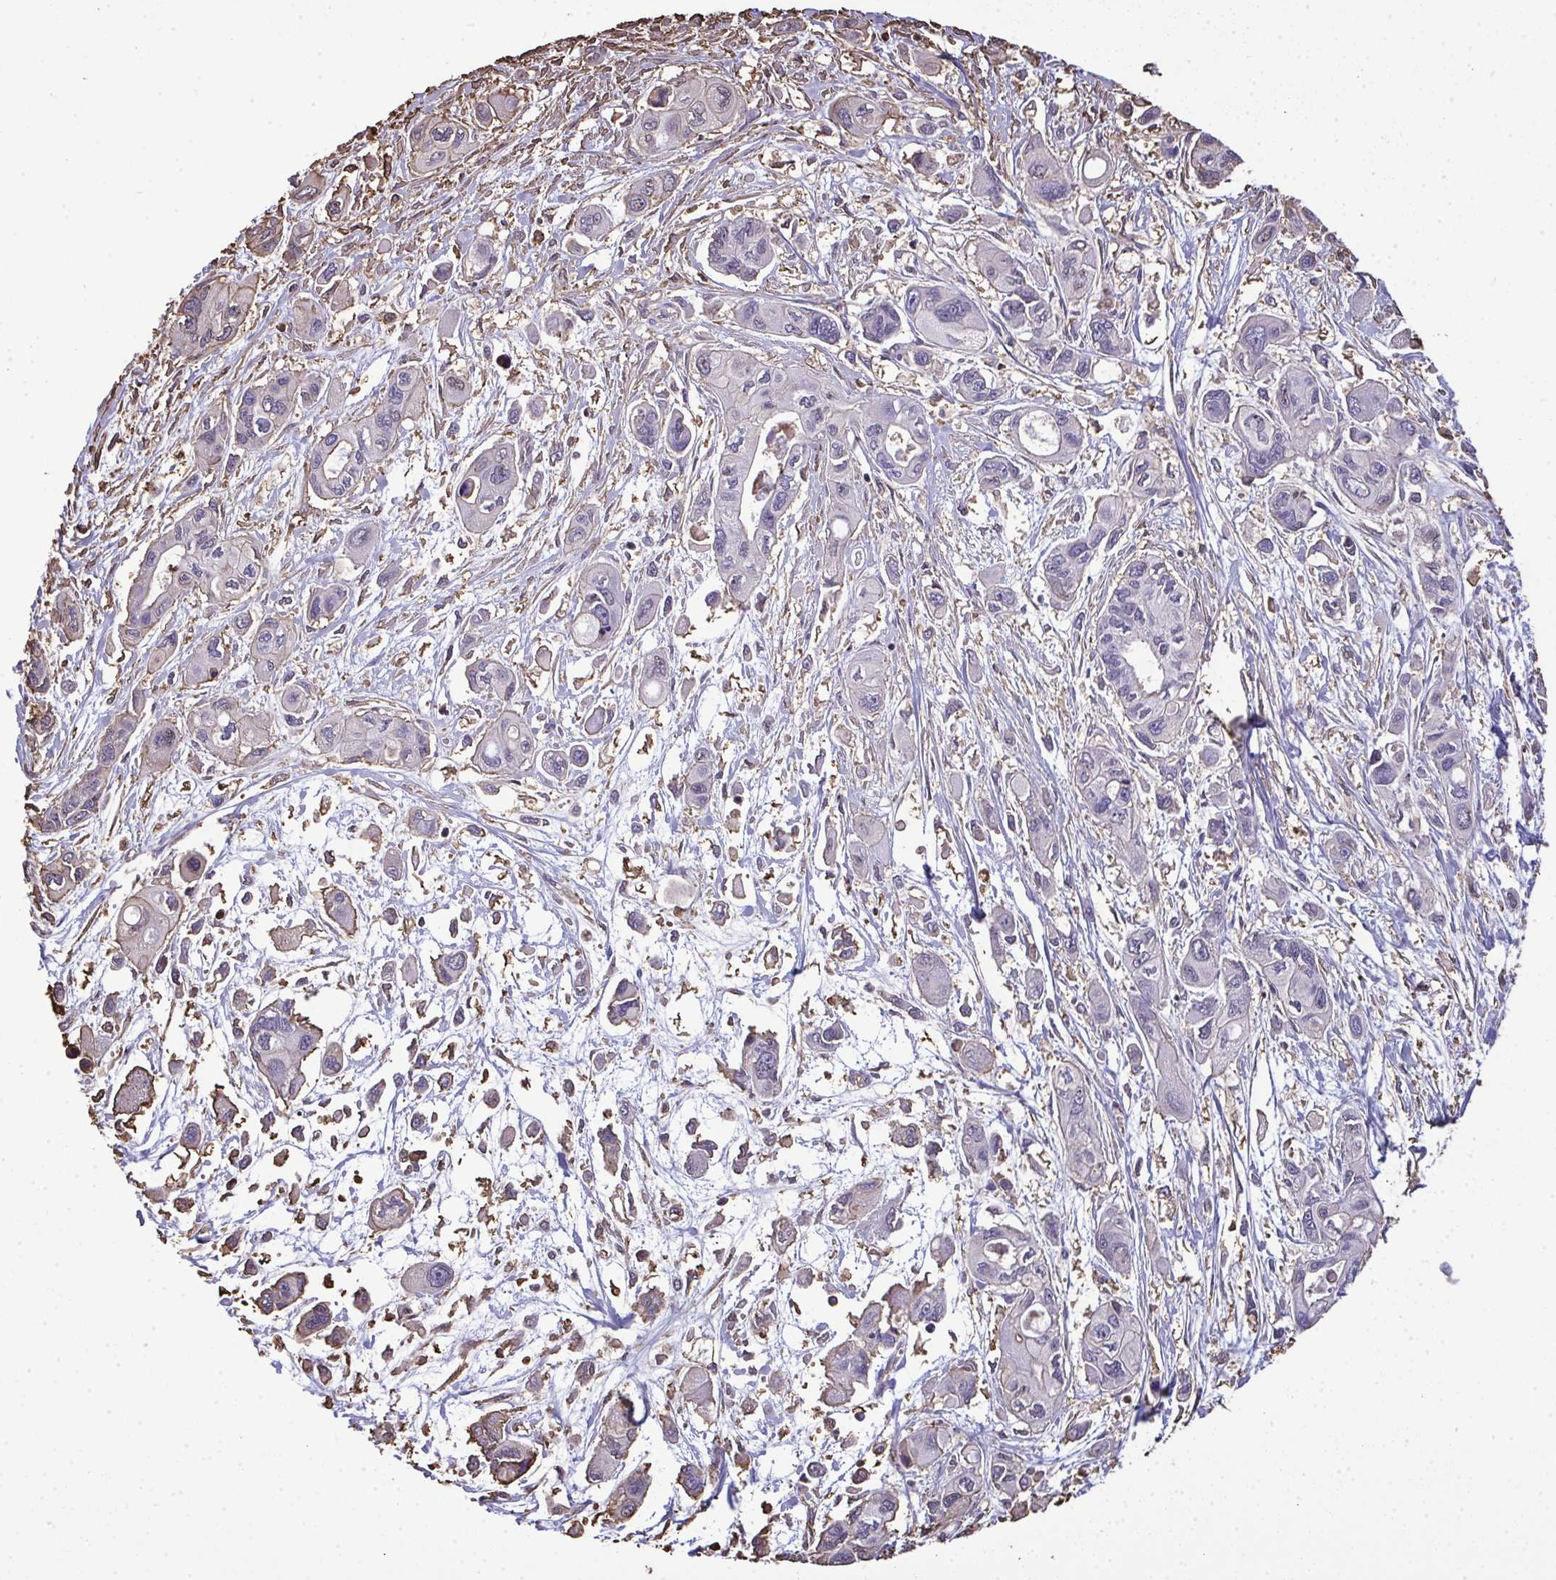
{"staining": {"intensity": "negative", "quantity": "none", "location": "none"}, "tissue": "pancreatic cancer", "cell_type": "Tumor cells", "image_type": "cancer", "snomed": [{"axis": "morphology", "description": "Adenocarcinoma, NOS"}, {"axis": "topography", "description": "Pancreas"}], "caption": "Immunohistochemical staining of adenocarcinoma (pancreatic) reveals no significant staining in tumor cells.", "gene": "ANXA5", "patient": {"sex": "female", "age": 47}}